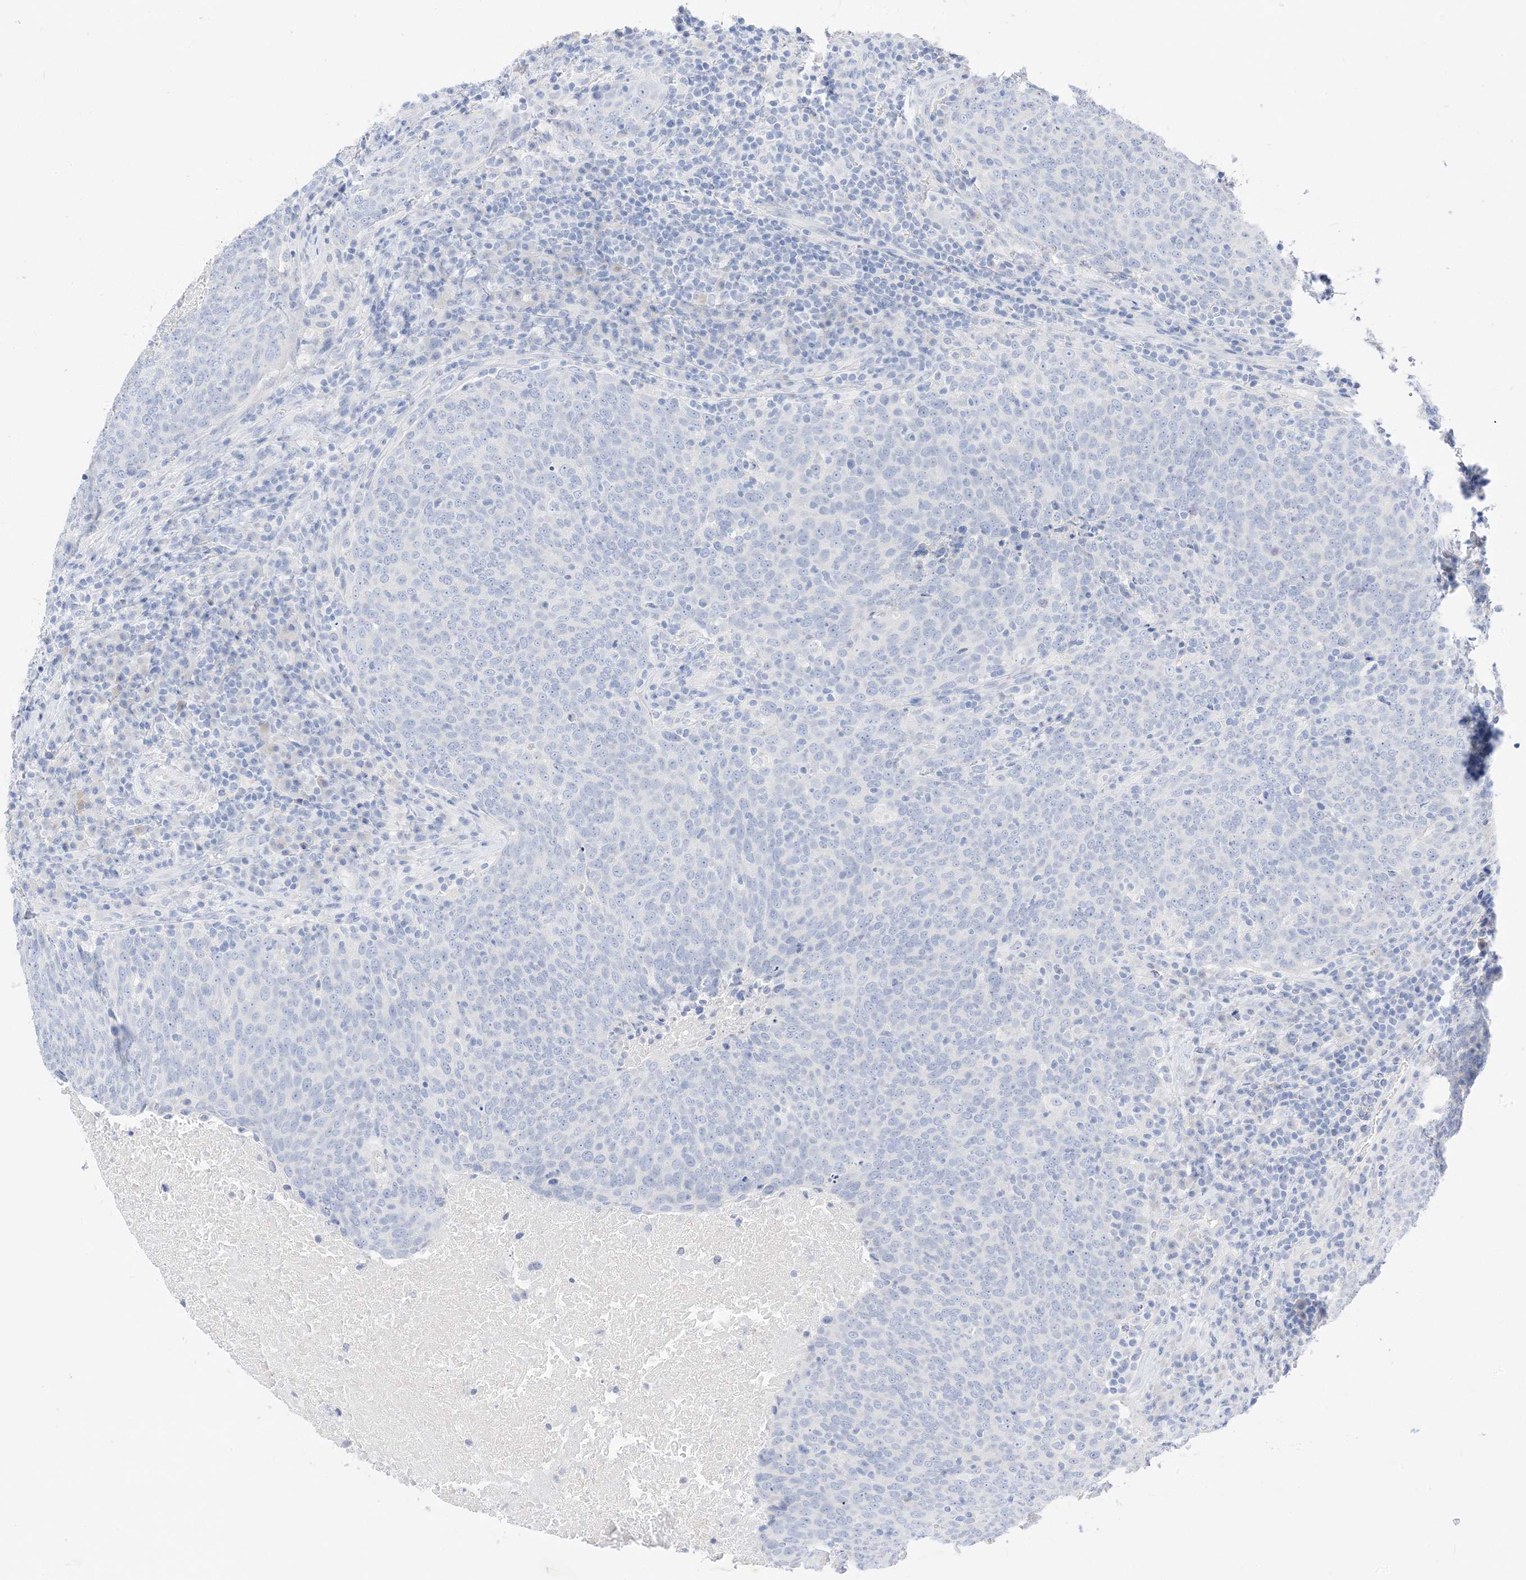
{"staining": {"intensity": "negative", "quantity": "none", "location": "none"}, "tissue": "head and neck cancer", "cell_type": "Tumor cells", "image_type": "cancer", "snomed": [{"axis": "morphology", "description": "Squamous cell carcinoma, NOS"}, {"axis": "morphology", "description": "Squamous cell carcinoma, metastatic, NOS"}, {"axis": "topography", "description": "Lymph node"}, {"axis": "topography", "description": "Head-Neck"}], "caption": "High power microscopy photomicrograph of an IHC histopathology image of head and neck cancer (squamous cell carcinoma), revealing no significant staining in tumor cells.", "gene": "MUC17", "patient": {"sex": "male", "age": 62}}